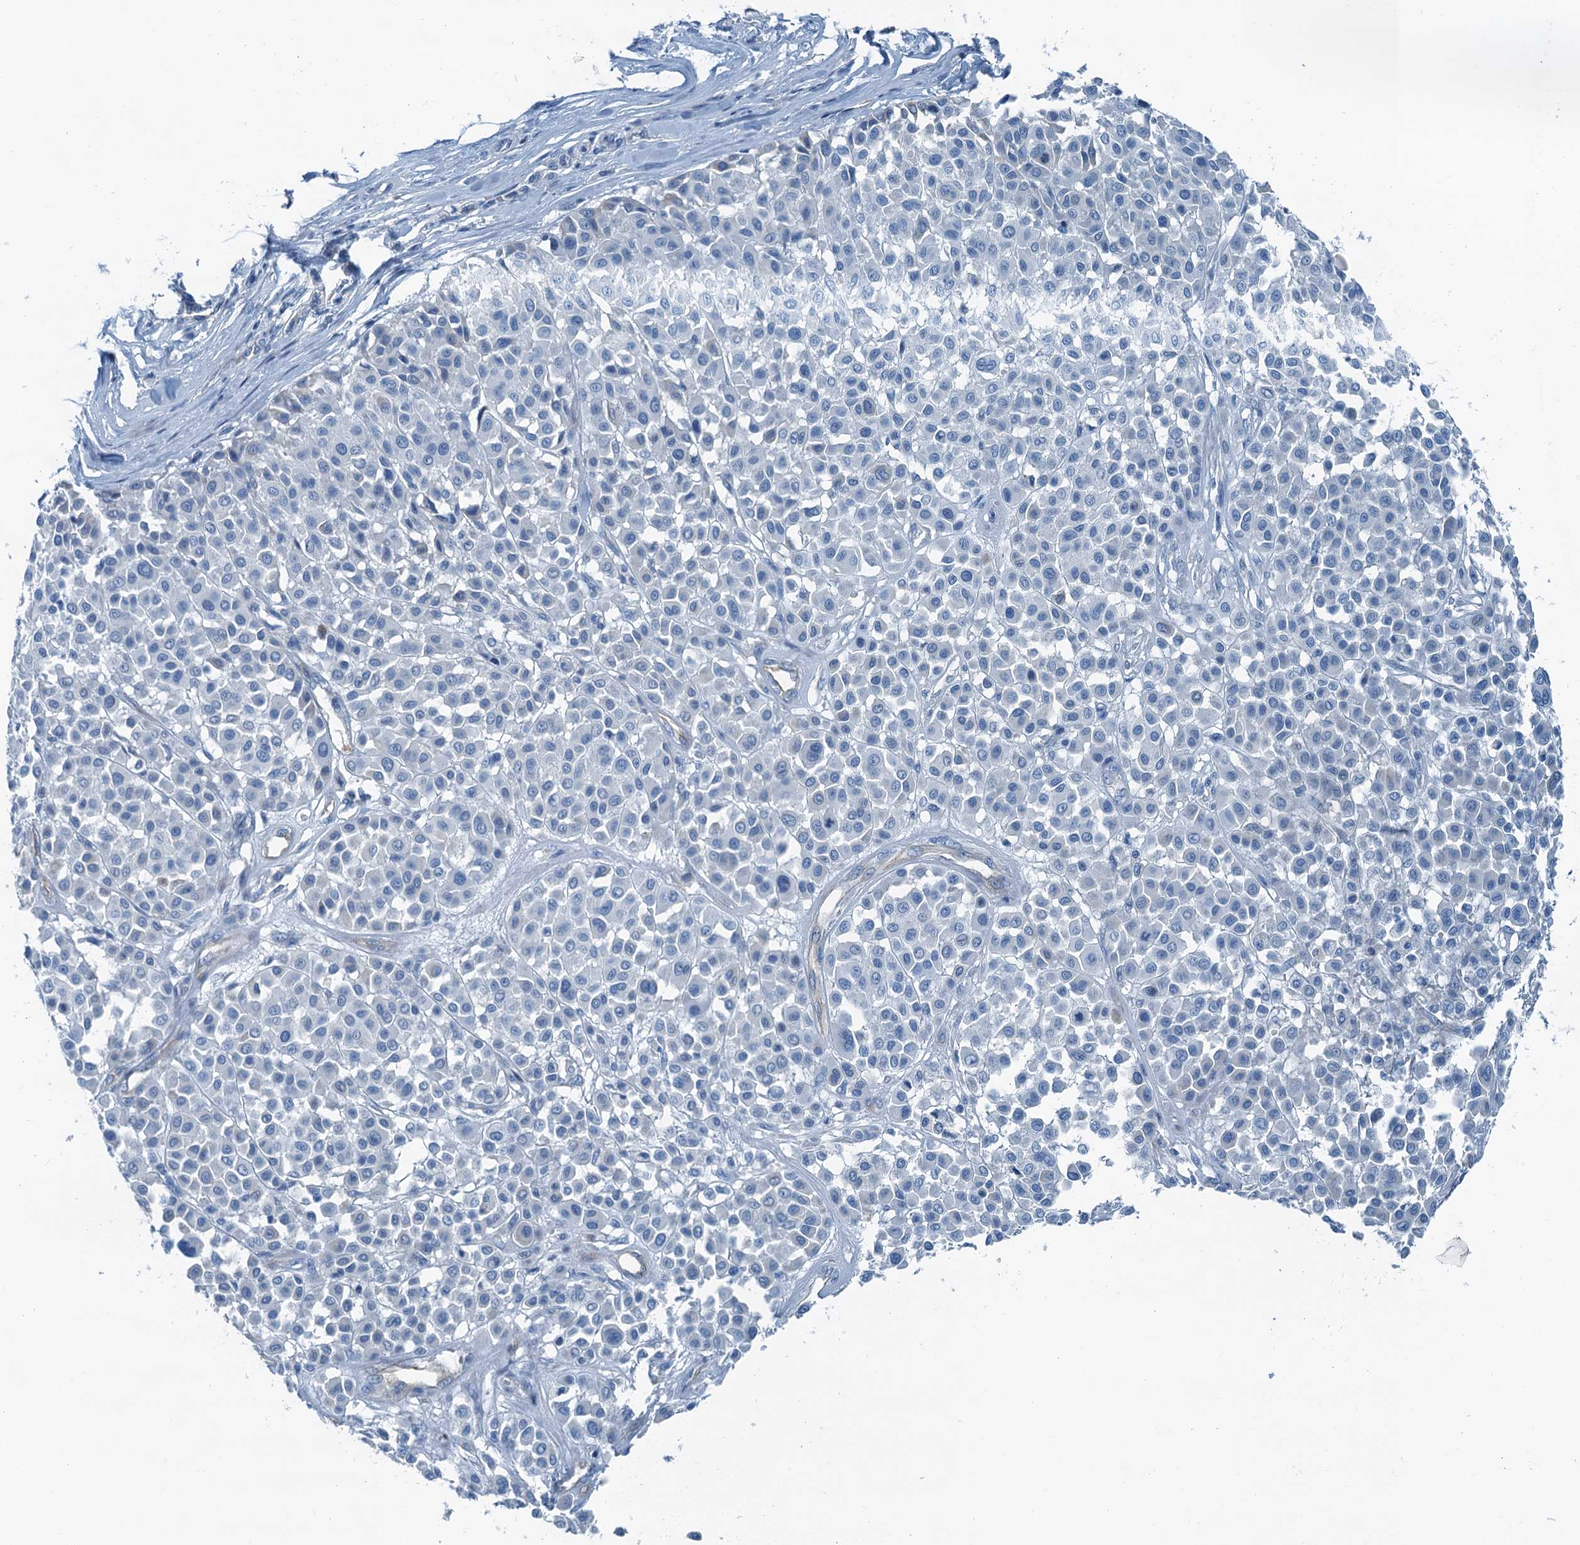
{"staining": {"intensity": "negative", "quantity": "none", "location": "none"}, "tissue": "melanoma", "cell_type": "Tumor cells", "image_type": "cancer", "snomed": [{"axis": "morphology", "description": "Malignant melanoma, Metastatic site"}, {"axis": "topography", "description": "Soft tissue"}], "caption": "There is no significant staining in tumor cells of malignant melanoma (metastatic site). (DAB (3,3'-diaminobenzidine) immunohistochemistry with hematoxylin counter stain).", "gene": "TMOD2", "patient": {"sex": "male", "age": 41}}